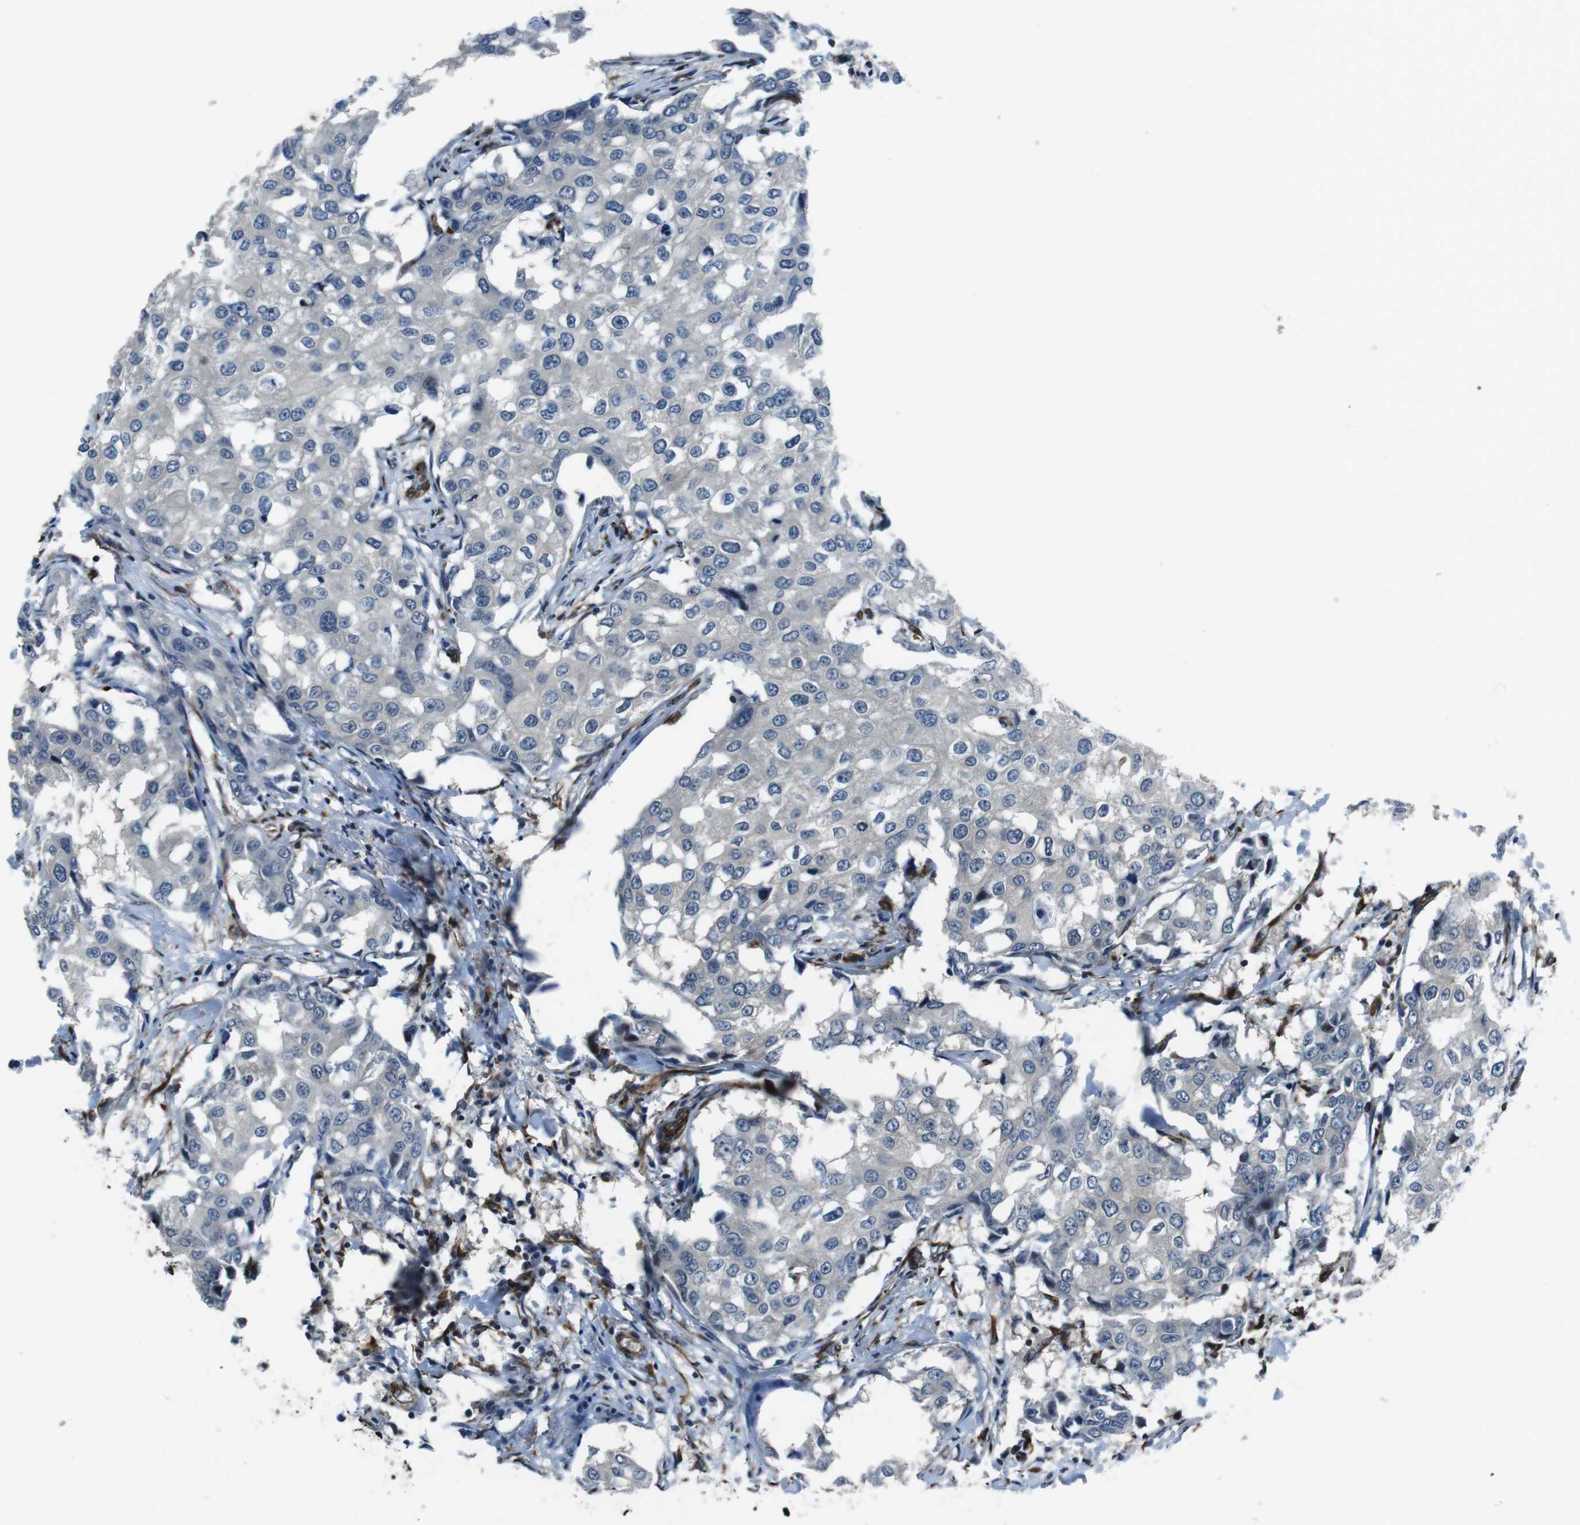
{"staining": {"intensity": "negative", "quantity": "none", "location": "none"}, "tissue": "breast cancer", "cell_type": "Tumor cells", "image_type": "cancer", "snomed": [{"axis": "morphology", "description": "Duct carcinoma"}, {"axis": "topography", "description": "Breast"}], "caption": "Breast cancer (intraductal carcinoma) stained for a protein using IHC exhibits no expression tumor cells.", "gene": "LRRC49", "patient": {"sex": "female", "age": 27}}